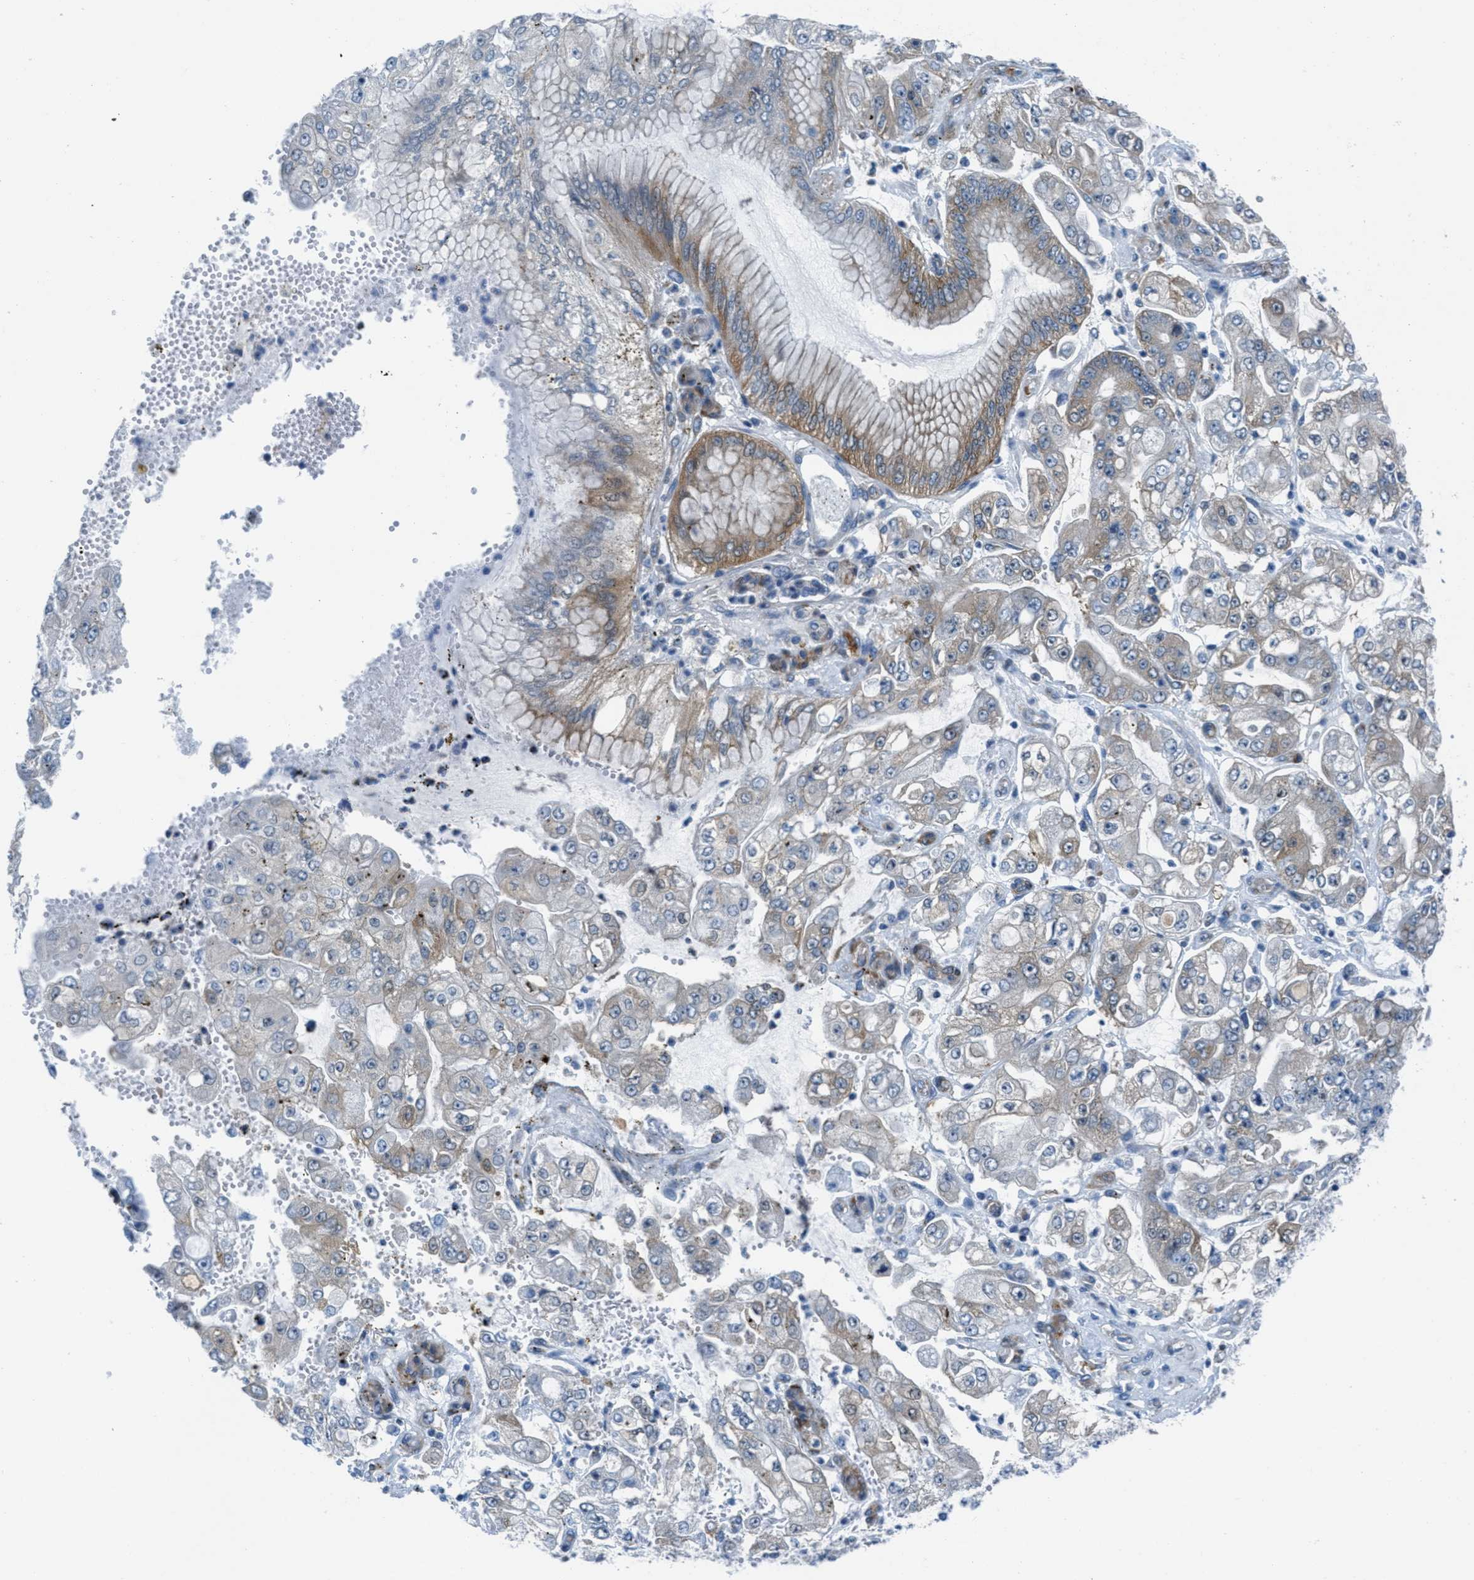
{"staining": {"intensity": "weak", "quantity": "25%-75%", "location": "cytoplasmic/membranous"}, "tissue": "stomach cancer", "cell_type": "Tumor cells", "image_type": "cancer", "snomed": [{"axis": "morphology", "description": "Adenocarcinoma, NOS"}, {"axis": "topography", "description": "Stomach"}], "caption": "Immunohistochemistry (IHC) histopathology image of human stomach adenocarcinoma stained for a protein (brown), which demonstrates low levels of weak cytoplasmic/membranous positivity in about 25%-75% of tumor cells.", "gene": "MAPRE2", "patient": {"sex": "male", "age": 76}}